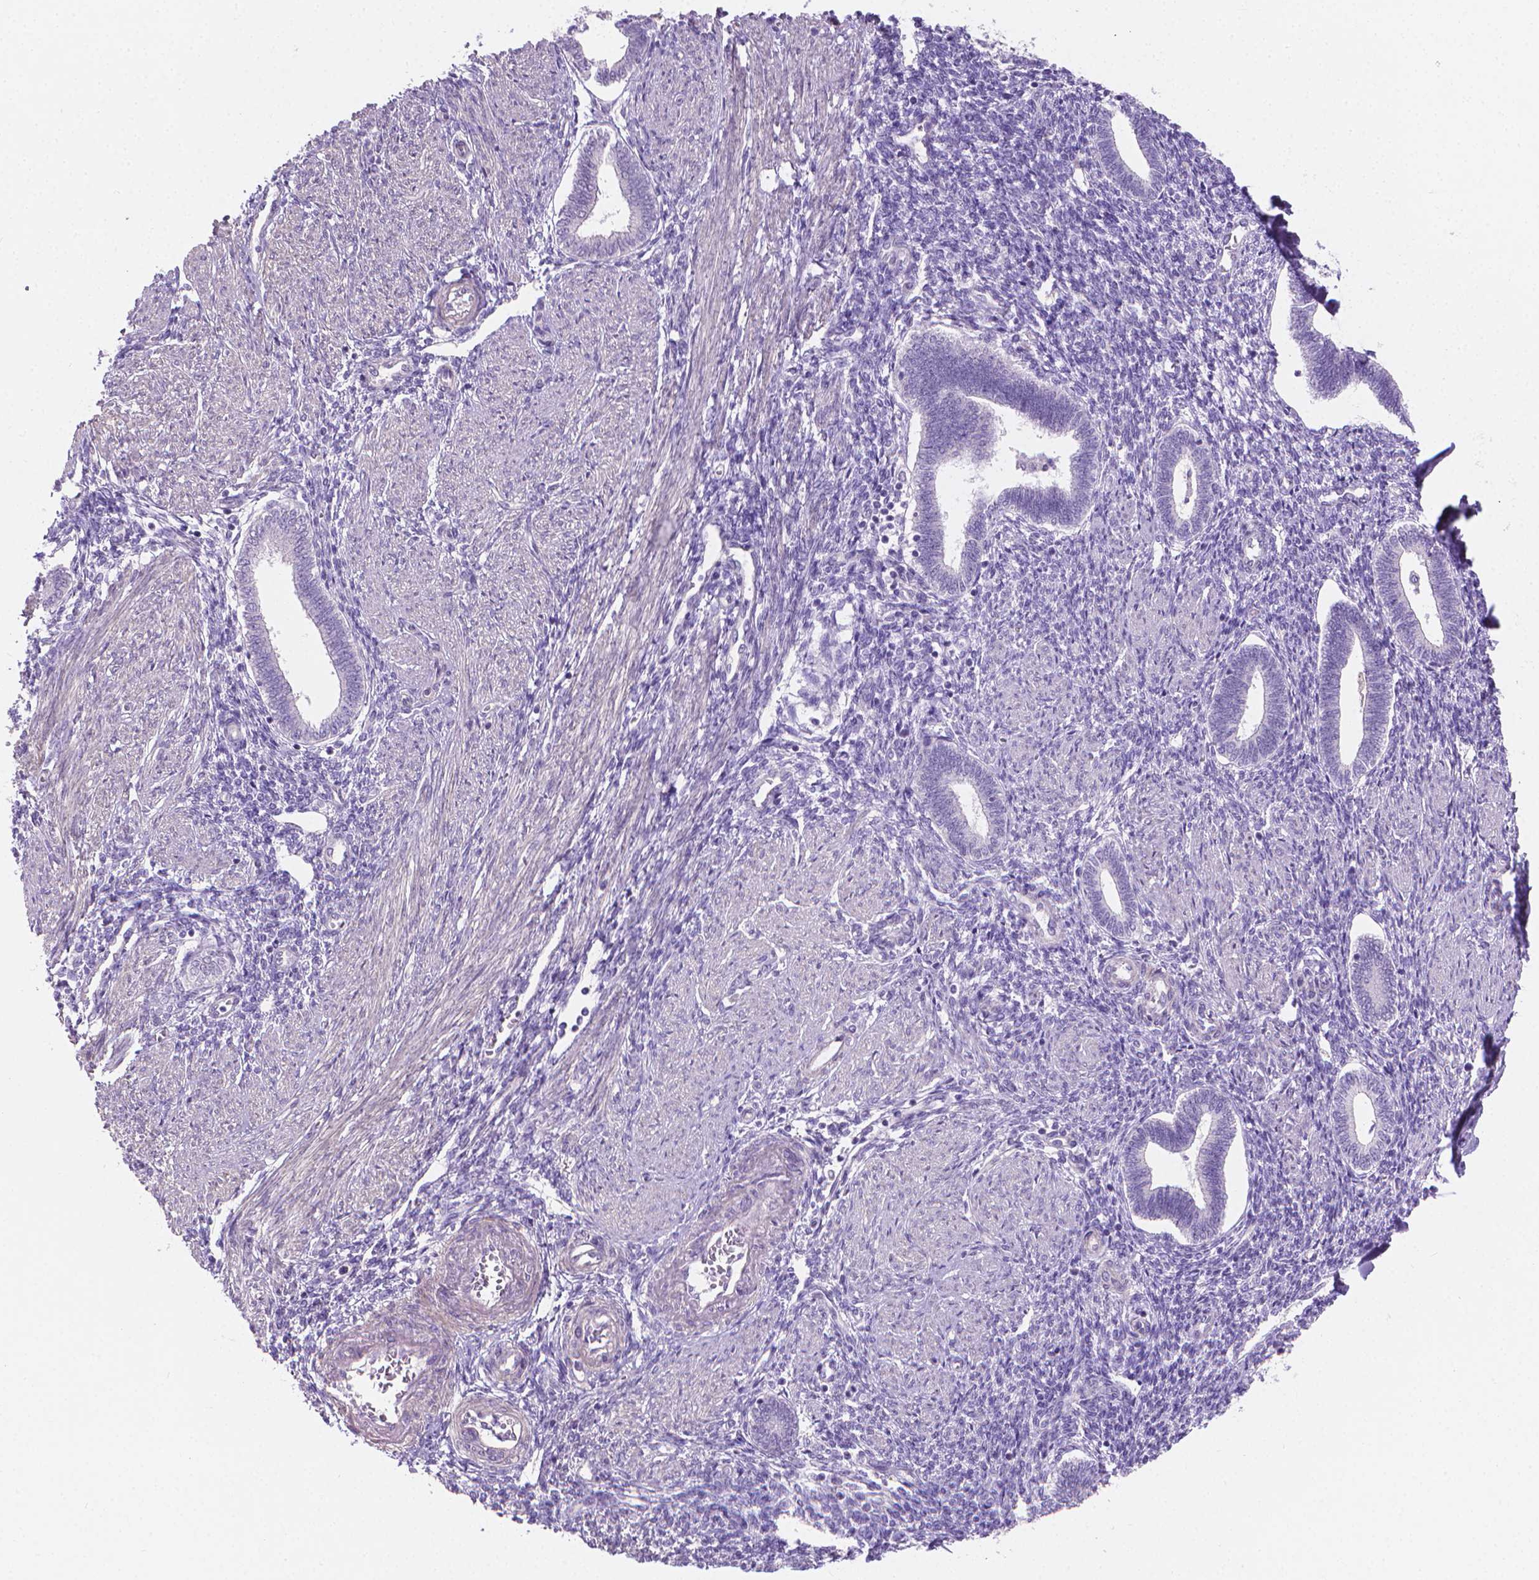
{"staining": {"intensity": "negative", "quantity": "none", "location": "none"}, "tissue": "endometrium", "cell_type": "Cells in endometrial stroma", "image_type": "normal", "snomed": [{"axis": "morphology", "description": "Normal tissue, NOS"}, {"axis": "topography", "description": "Endometrium"}], "caption": "An IHC photomicrograph of benign endometrium is shown. There is no staining in cells in endometrial stroma of endometrium.", "gene": "GSDMA", "patient": {"sex": "female", "age": 42}}